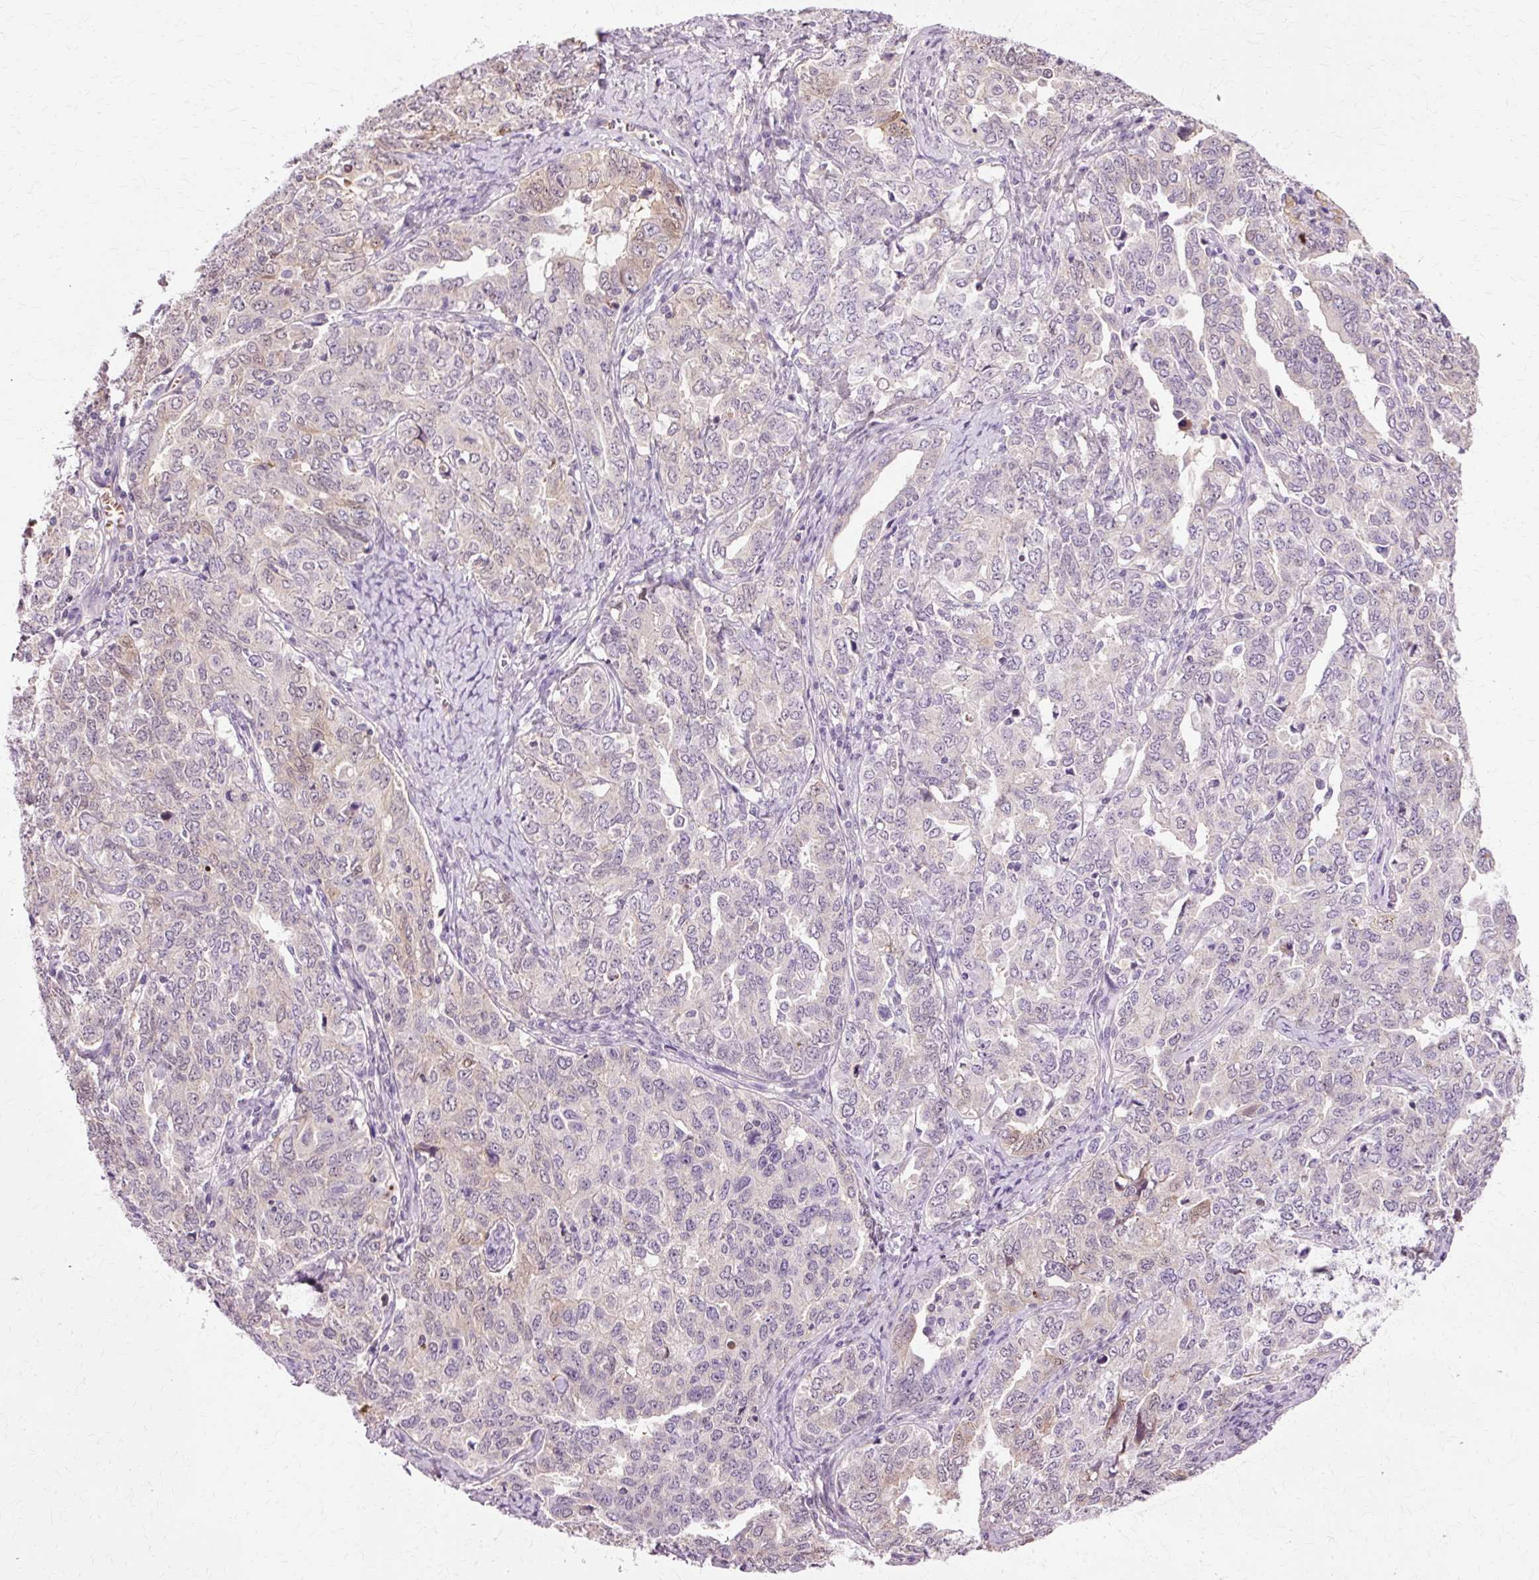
{"staining": {"intensity": "weak", "quantity": "<25%", "location": "cytoplasmic/membranous"}, "tissue": "ovarian cancer", "cell_type": "Tumor cells", "image_type": "cancer", "snomed": [{"axis": "morphology", "description": "Carcinoma, endometroid"}, {"axis": "topography", "description": "Ovary"}], "caption": "Ovarian endometroid carcinoma was stained to show a protein in brown. There is no significant expression in tumor cells.", "gene": "VN1R2", "patient": {"sex": "female", "age": 62}}